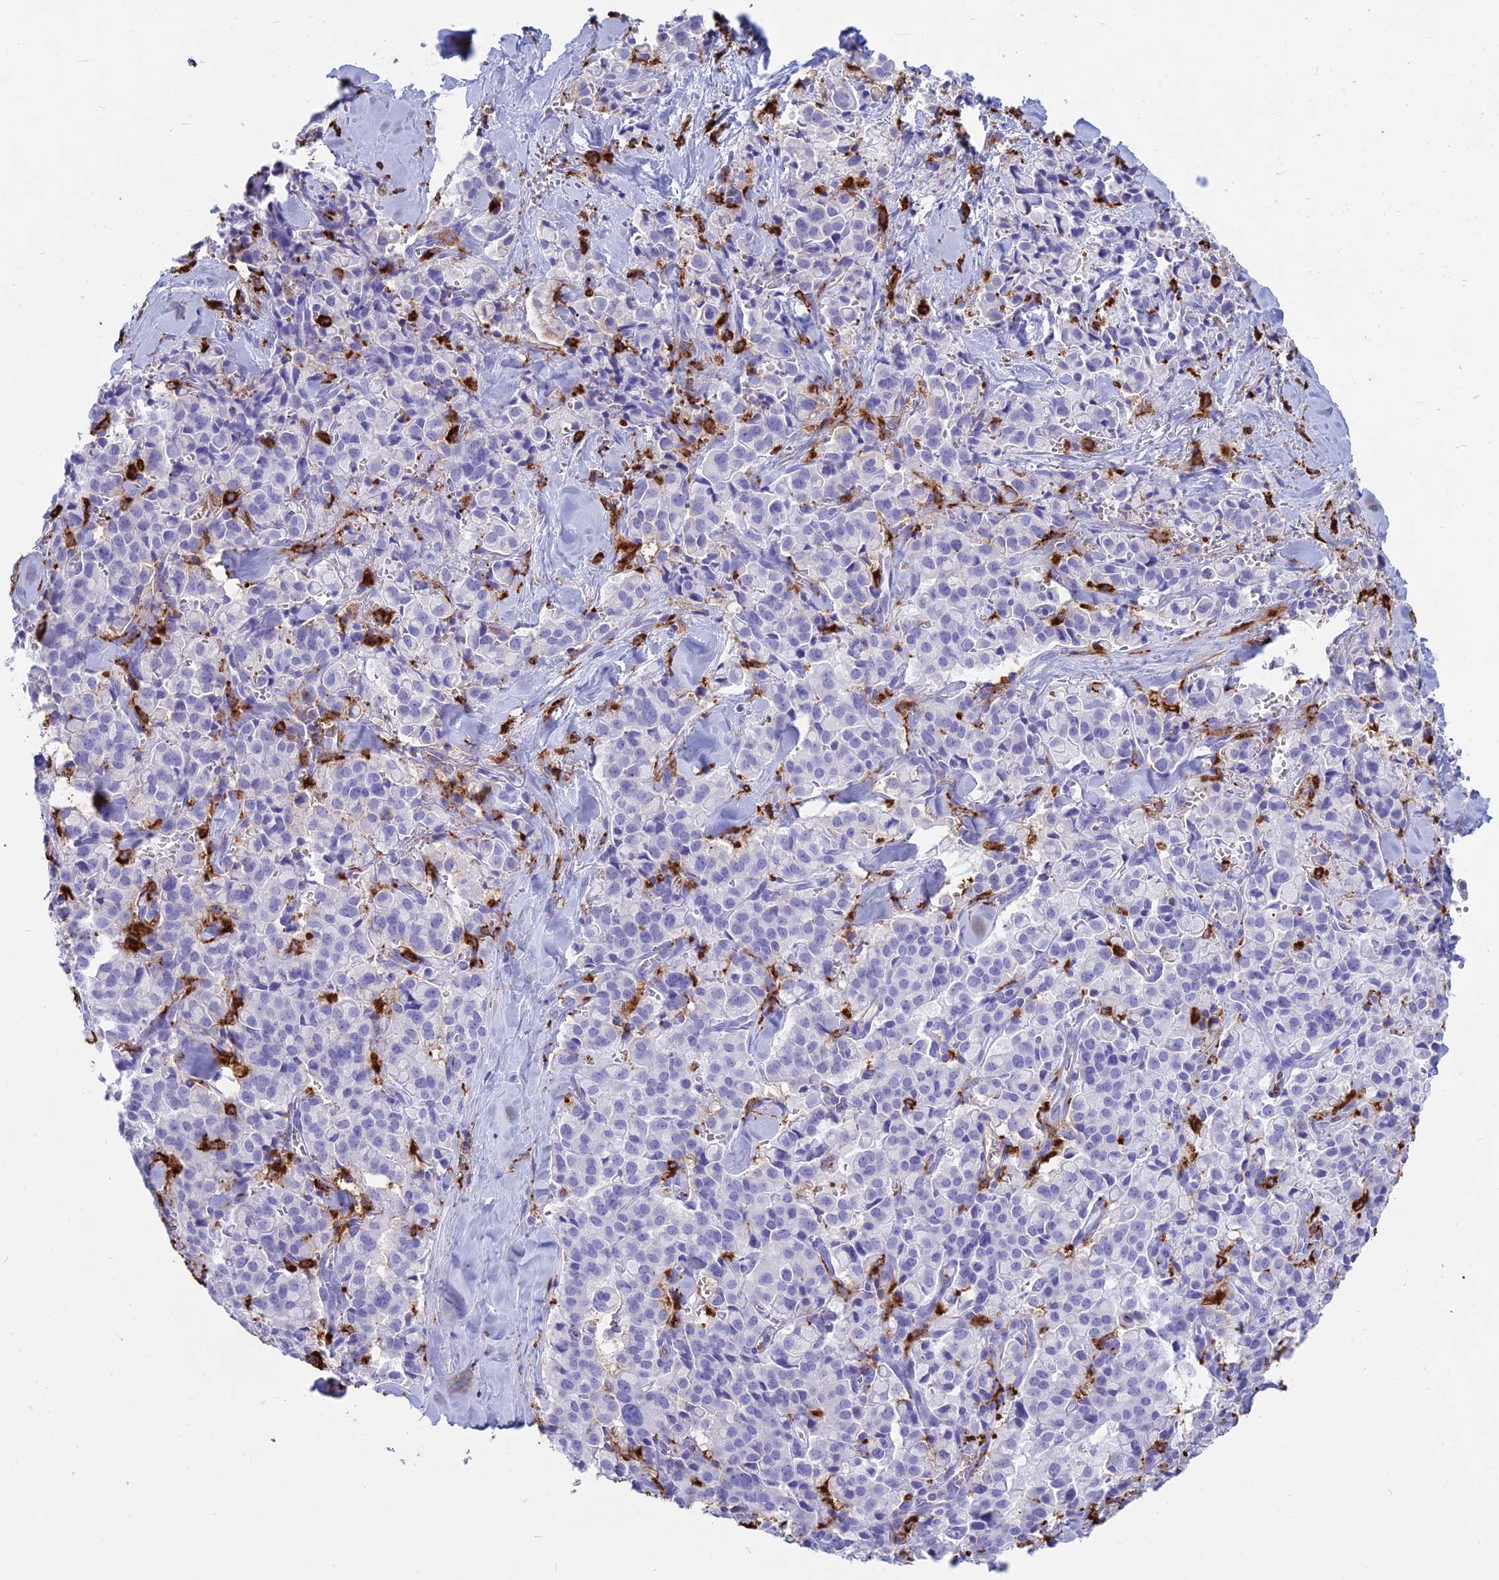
{"staining": {"intensity": "negative", "quantity": "none", "location": "none"}, "tissue": "pancreatic cancer", "cell_type": "Tumor cells", "image_type": "cancer", "snomed": [{"axis": "morphology", "description": "Adenocarcinoma, NOS"}, {"axis": "topography", "description": "Pancreas"}], "caption": "Tumor cells show no significant expression in adenocarcinoma (pancreatic).", "gene": "HLA-DRB1", "patient": {"sex": "male", "age": 65}}